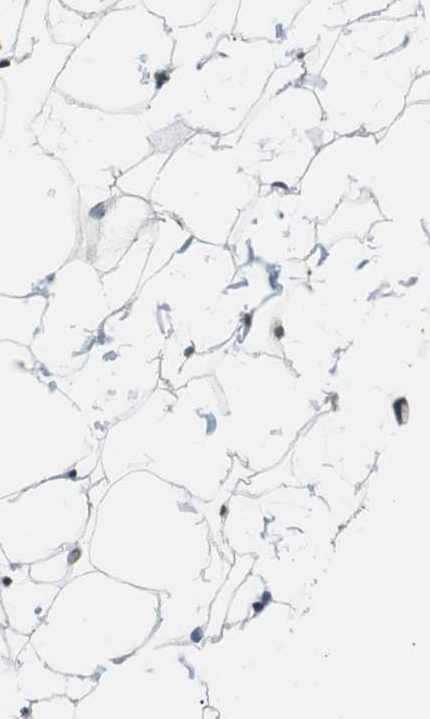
{"staining": {"intensity": "moderate", "quantity": ">75%", "location": "nuclear"}, "tissue": "adipose tissue", "cell_type": "Adipocytes", "image_type": "normal", "snomed": [{"axis": "morphology", "description": "Normal tissue, NOS"}, {"axis": "topography", "description": "Breast"}, {"axis": "topography", "description": "Soft tissue"}], "caption": "Protein staining shows moderate nuclear positivity in approximately >75% of adipocytes in unremarkable adipose tissue.", "gene": "CSNK2B", "patient": {"sex": "female", "age": 75}}